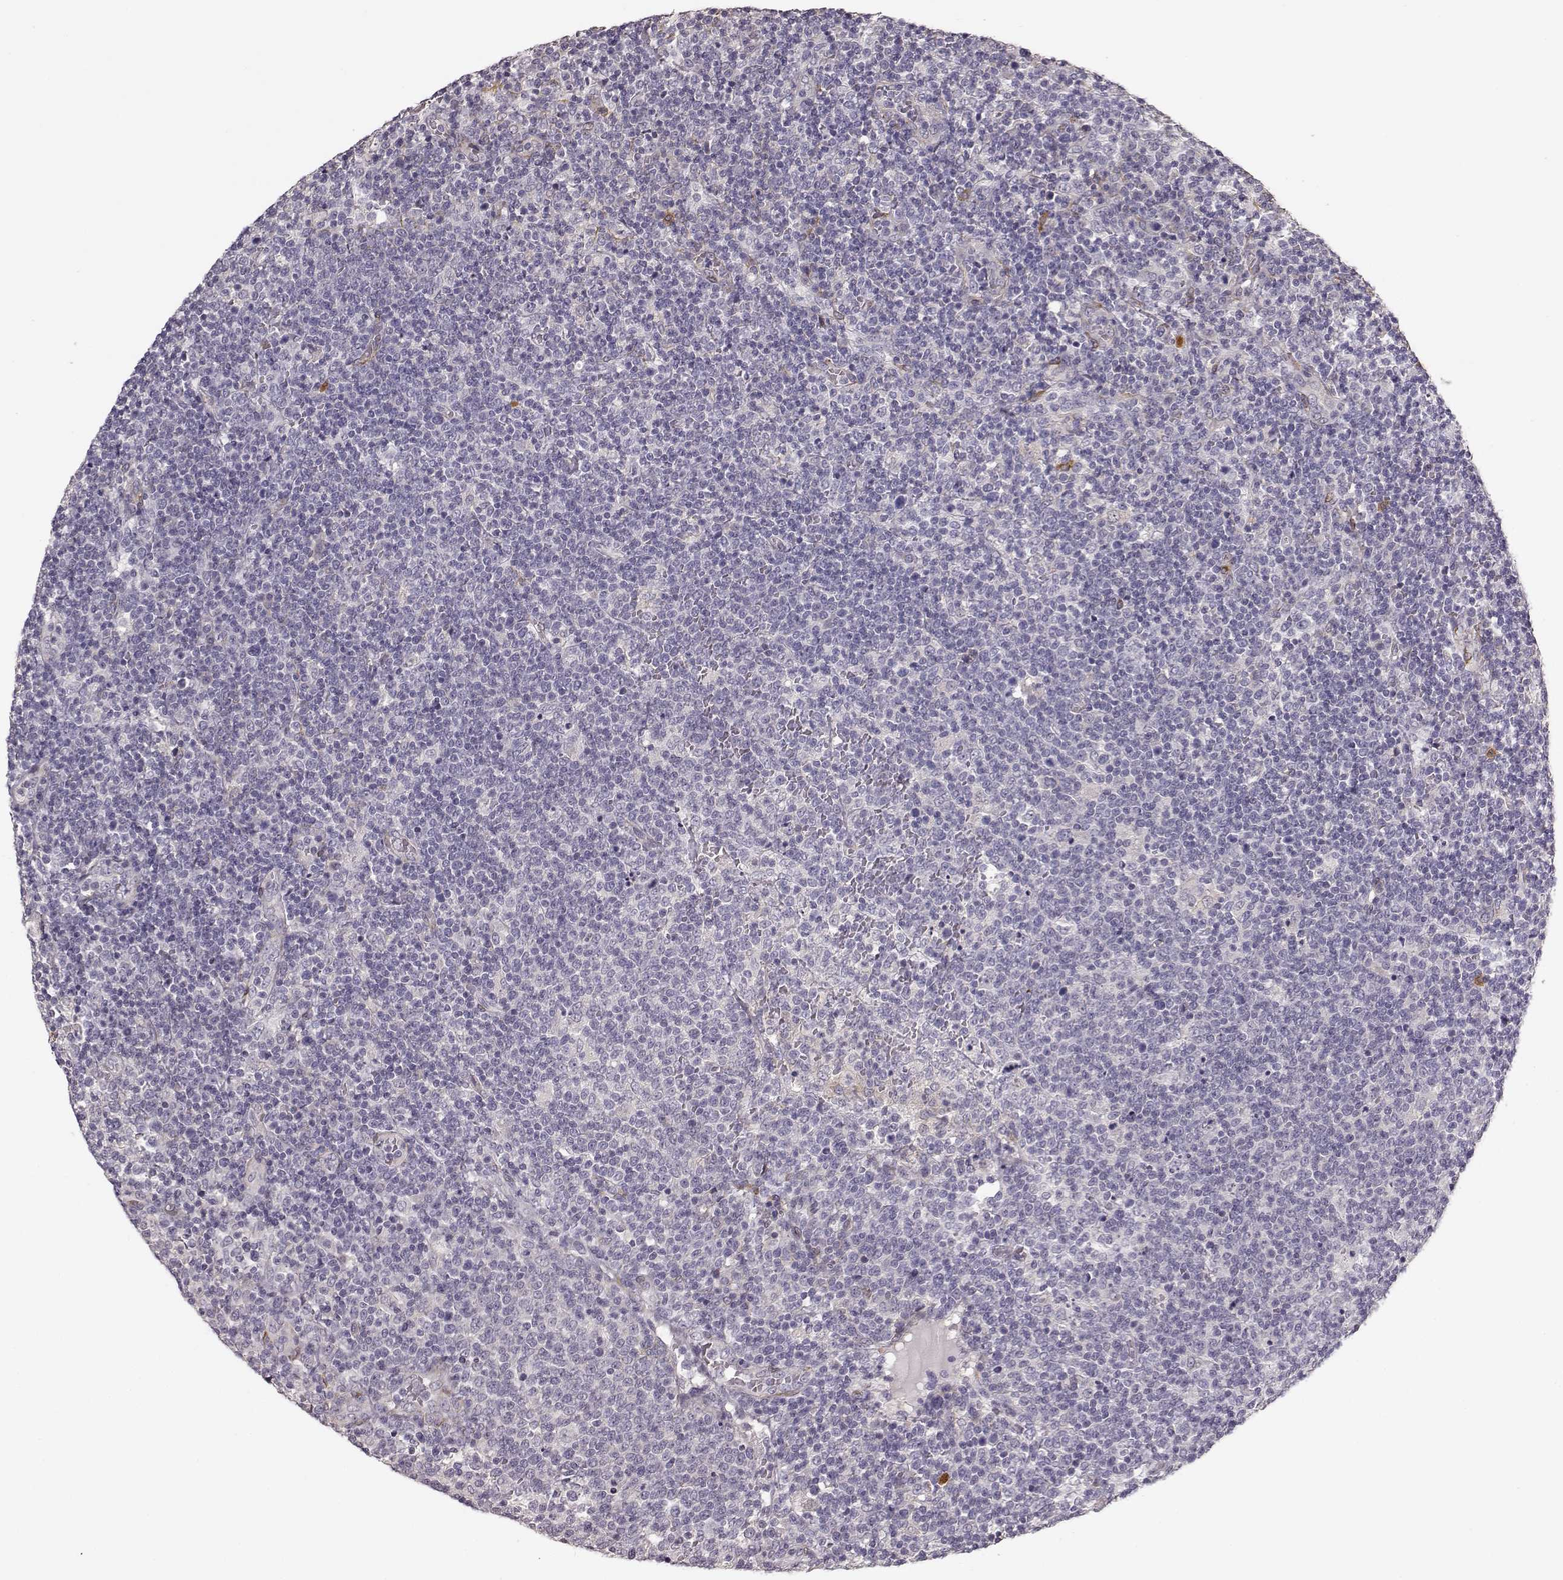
{"staining": {"intensity": "negative", "quantity": "none", "location": "none"}, "tissue": "lymphoma", "cell_type": "Tumor cells", "image_type": "cancer", "snomed": [{"axis": "morphology", "description": "Malignant lymphoma, non-Hodgkin's type, High grade"}, {"axis": "topography", "description": "Lymph node"}], "caption": "IHC photomicrograph of neoplastic tissue: human high-grade malignant lymphoma, non-Hodgkin's type stained with DAB (3,3'-diaminobenzidine) demonstrates no significant protein positivity in tumor cells. (DAB (3,3'-diaminobenzidine) immunohistochemistry with hematoxylin counter stain).", "gene": "GHR", "patient": {"sex": "male", "age": 61}}